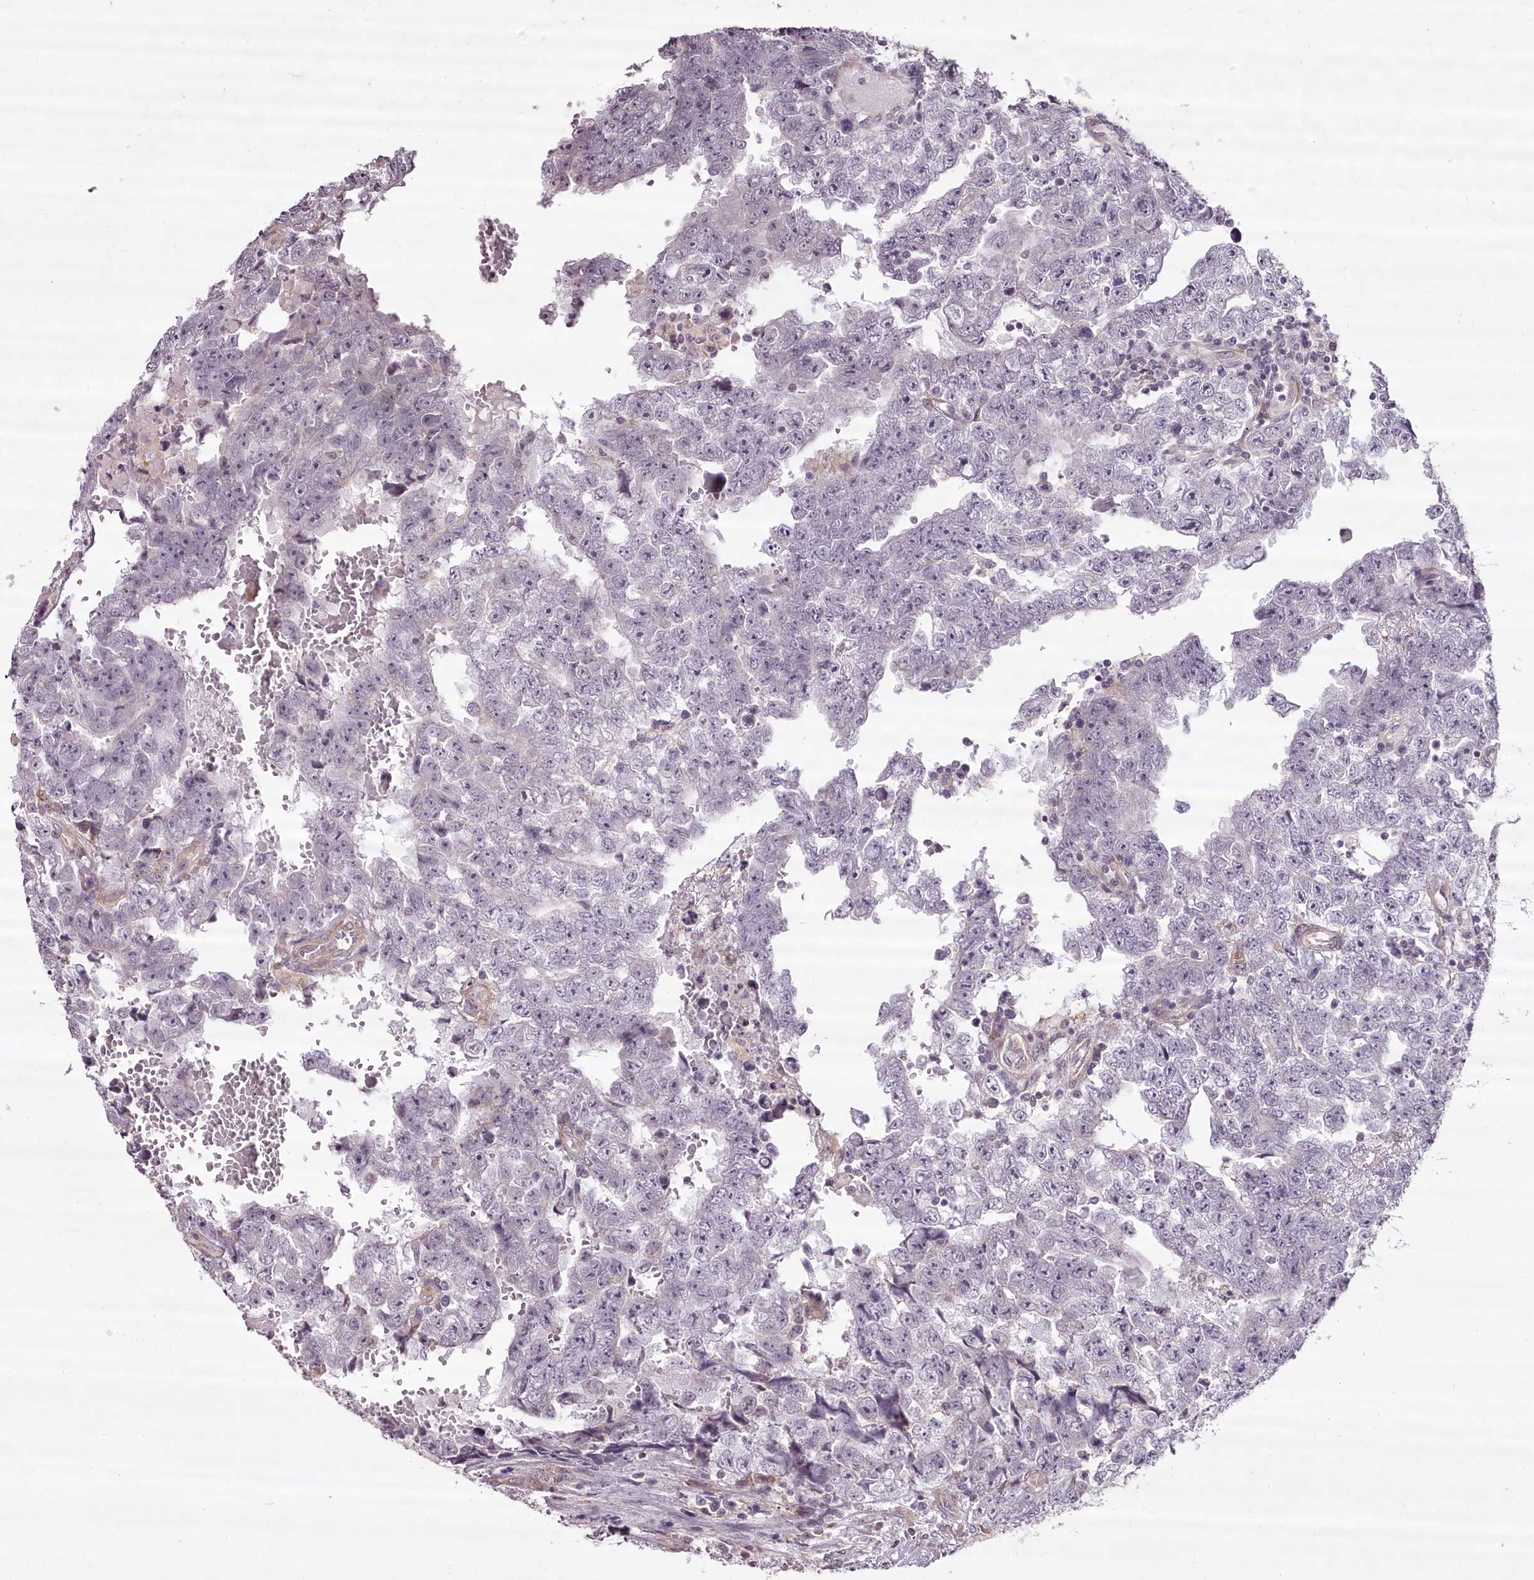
{"staining": {"intensity": "negative", "quantity": "none", "location": "none"}, "tissue": "testis cancer", "cell_type": "Tumor cells", "image_type": "cancer", "snomed": [{"axis": "morphology", "description": "Carcinoma, Embryonal, NOS"}, {"axis": "topography", "description": "Testis"}], "caption": "IHC of embryonal carcinoma (testis) displays no staining in tumor cells.", "gene": "CCDC92", "patient": {"sex": "male", "age": 25}}